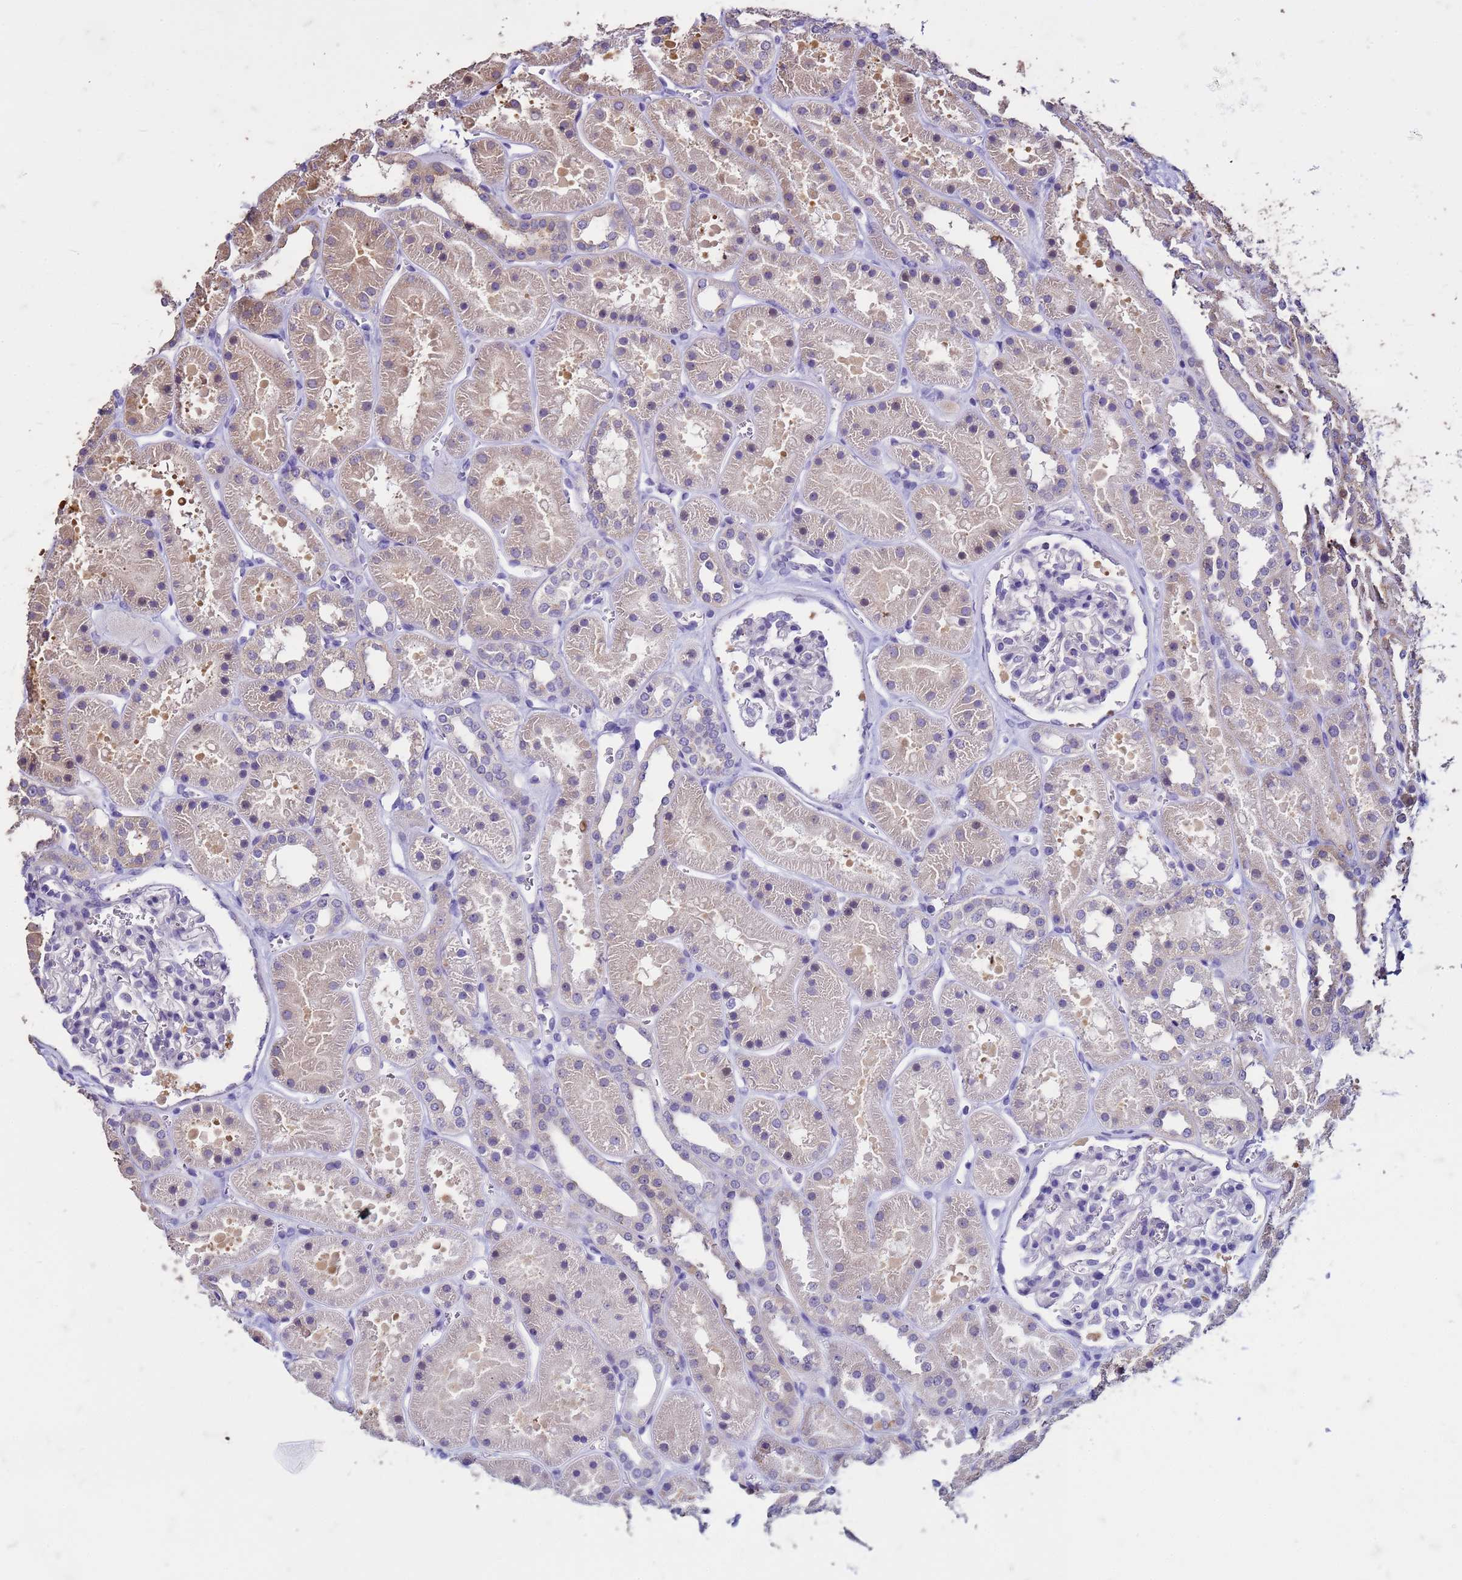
{"staining": {"intensity": "negative", "quantity": "none", "location": "none"}, "tissue": "kidney", "cell_type": "Cells in glomeruli", "image_type": "normal", "snomed": [{"axis": "morphology", "description": "Normal tissue, NOS"}, {"axis": "topography", "description": "Kidney"}], "caption": "Benign kidney was stained to show a protein in brown. There is no significant staining in cells in glomeruli. The staining is performed using DAB (3,3'-diaminobenzidine) brown chromogen with nuclei counter-stained in using hematoxylin.", "gene": "FAM184B", "patient": {"sex": "female", "age": 41}}